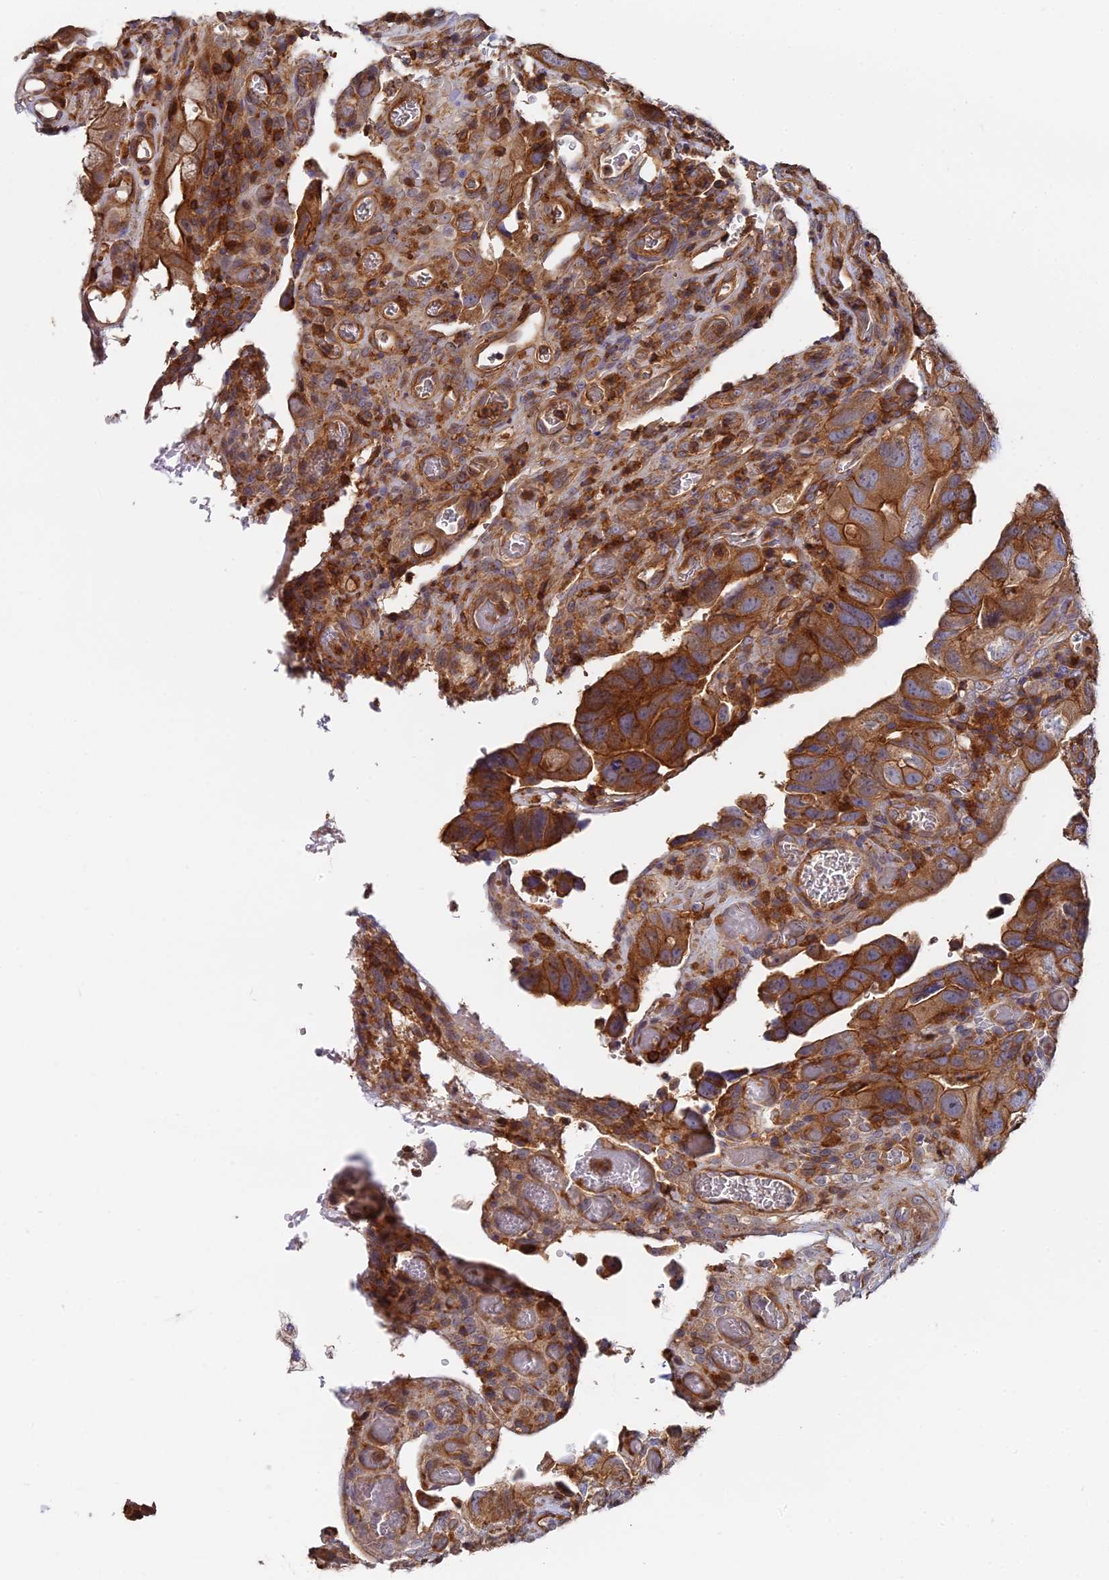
{"staining": {"intensity": "strong", "quantity": ">75%", "location": "cytoplasmic/membranous"}, "tissue": "colorectal cancer", "cell_type": "Tumor cells", "image_type": "cancer", "snomed": [{"axis": "morphology", "description": "Adenocarcinoma, NOS"}, {"axis": "topography", "description": "Rectum"}], "caption": "Human colorectal adenocarcinoma stained with a brown dye shows strong cytoplasmic/membranous positive expression in about >75% of tumor cells.", "gene": "GNG5B", "patient": {"sex": "male", "age": 63}}